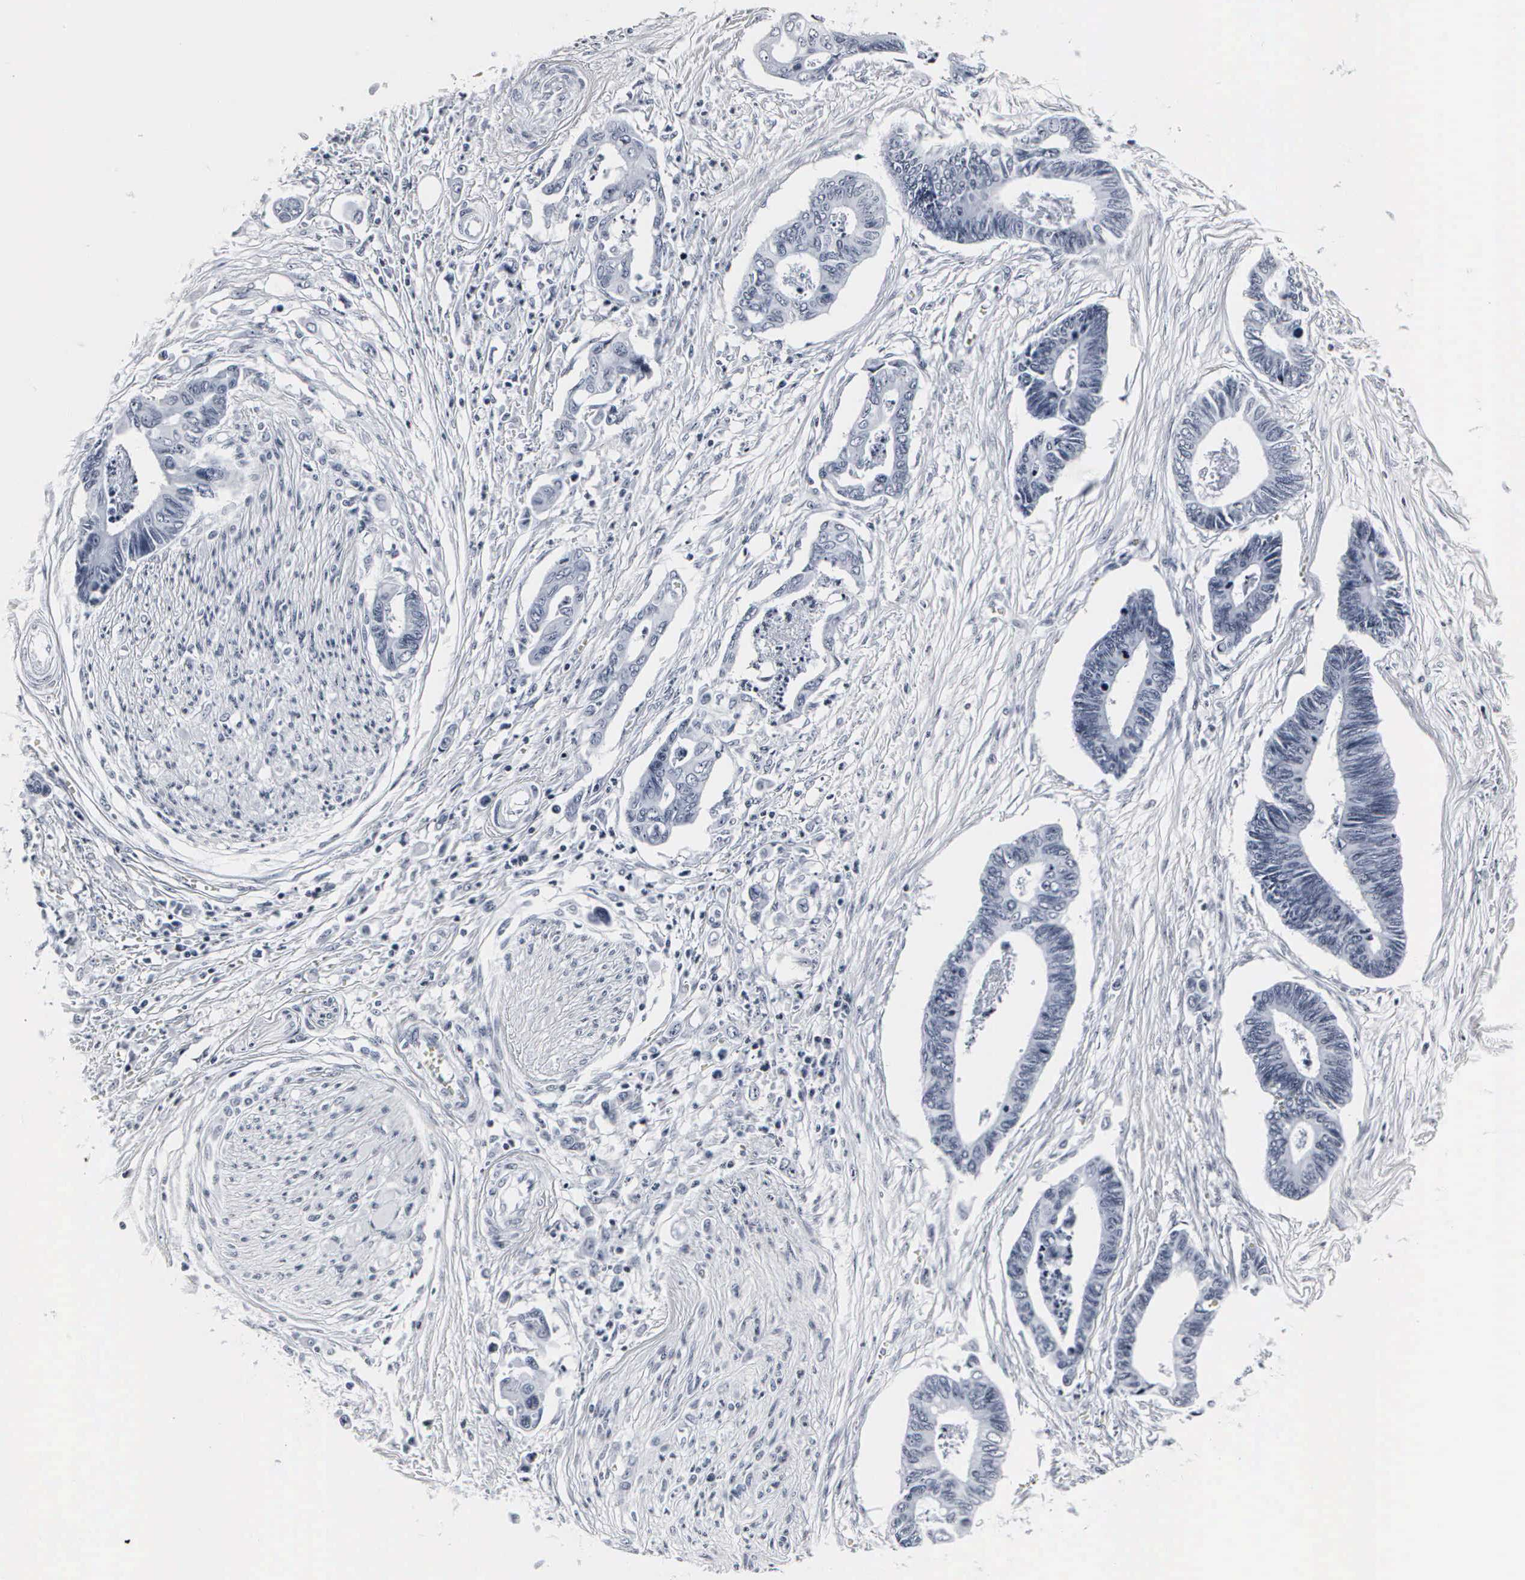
{"staining": {"intensity": "negative", "quantity": "none", "location": "none"}, "tissue": "pancreatic cancer", "cell_type": "Tumor cells", "image_type": "cancer", "snomed": [{"axis": "morphology", "description": "Adenocarcinoma, NOS"}, {"axis": "topography", "description": "Pancreas"}], "caption": "This is an immunohistochemistry image of pancreatic cancer. There is no positivity in tumor cells.", "gene": "DGCR2", "patient": {"sex": "female", "age": 70}}